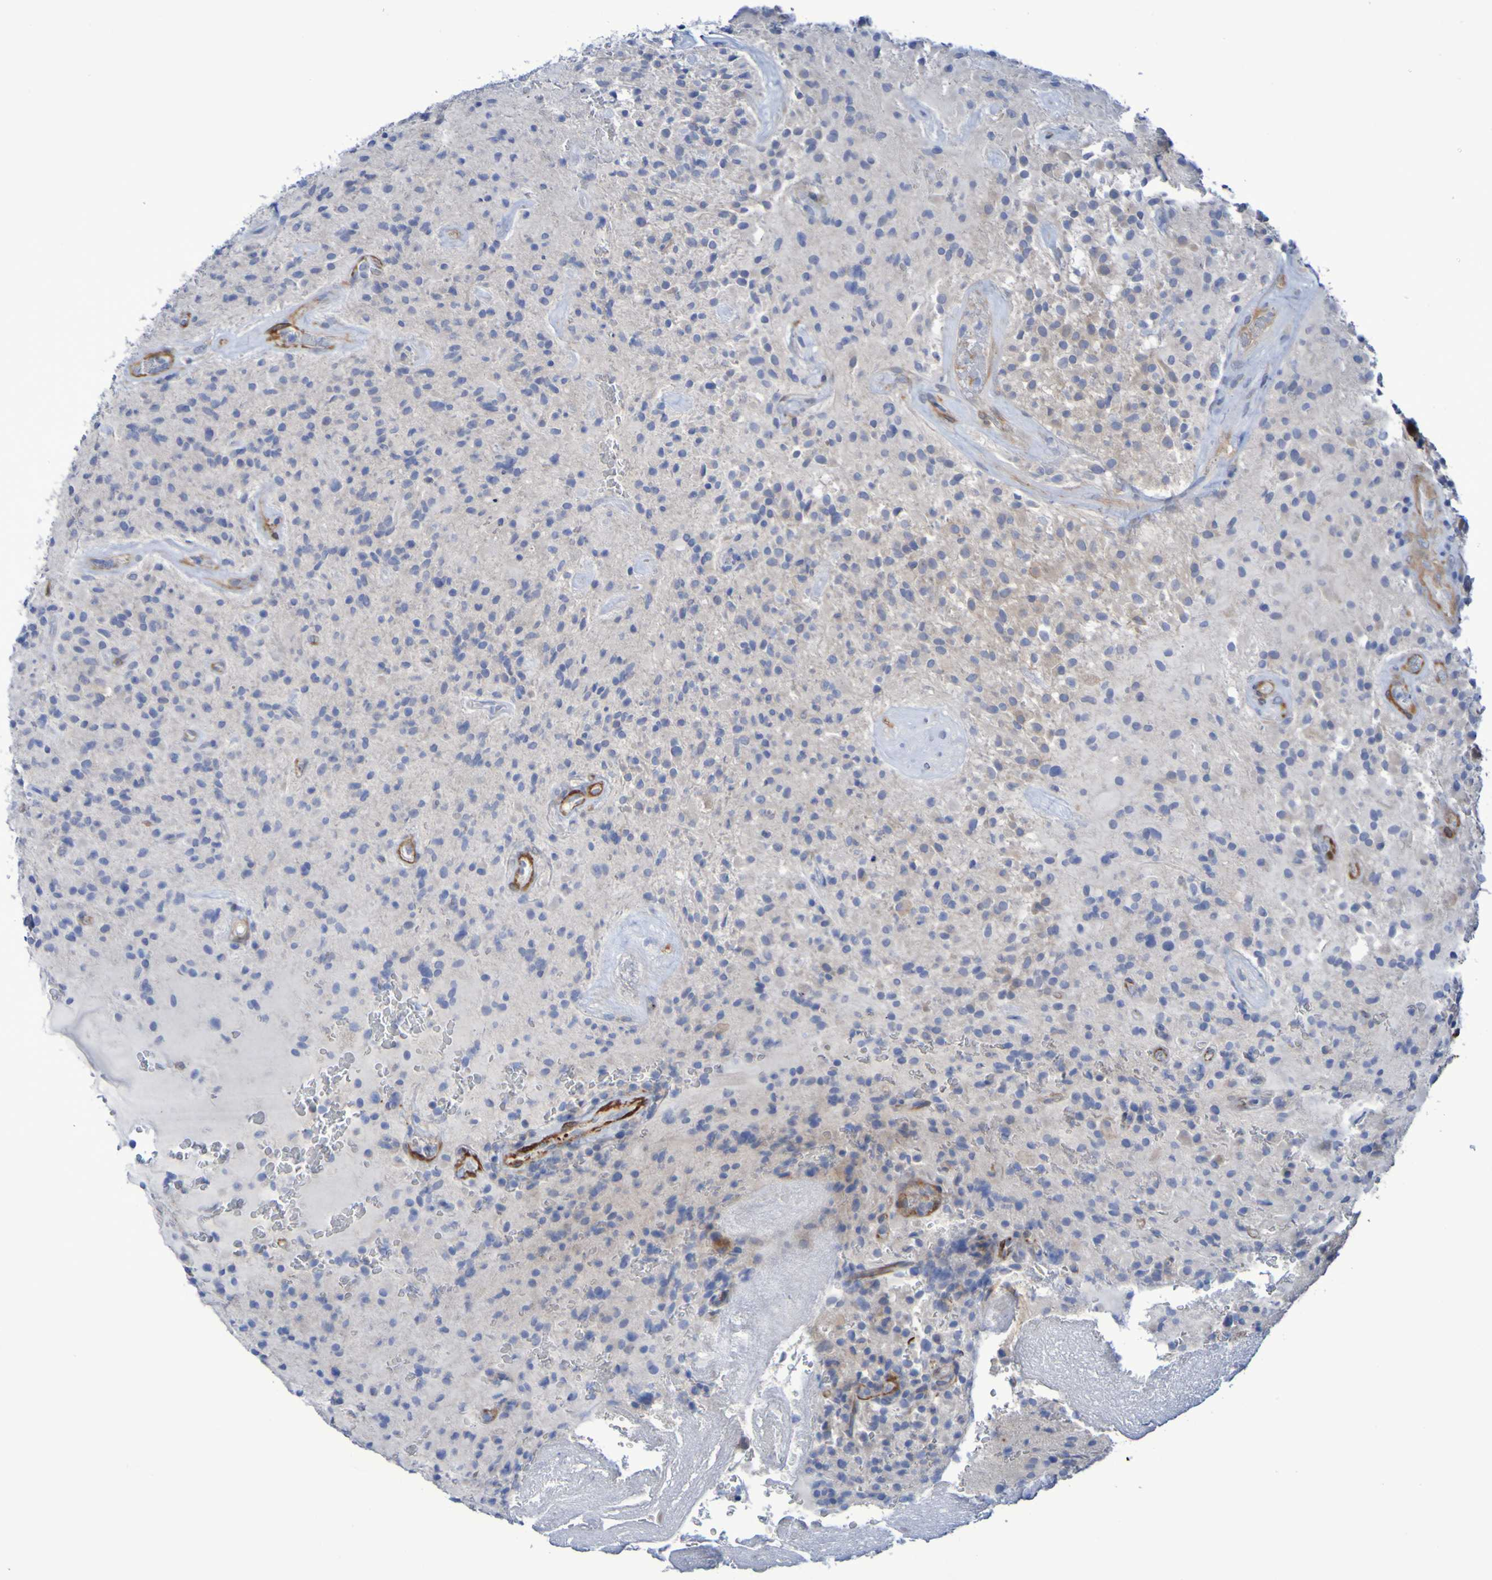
{"staining": {"intensity": "negative", "quantity": "none", "location": "none"}, "tissue": "glioma", "cell_type": "Tumor cells", "image_type": "cancer", "snomed": [{"axis": "morphology", "description": "Glioma, malignant, High grade"}, {"axis": "topography", "description": "Brain"}], "caption": "Tumor cells are negative for protein expression in human malignant glioma (high-grade).", "gene": "LPP", "patient": {"sex": "male", "age": 71}}